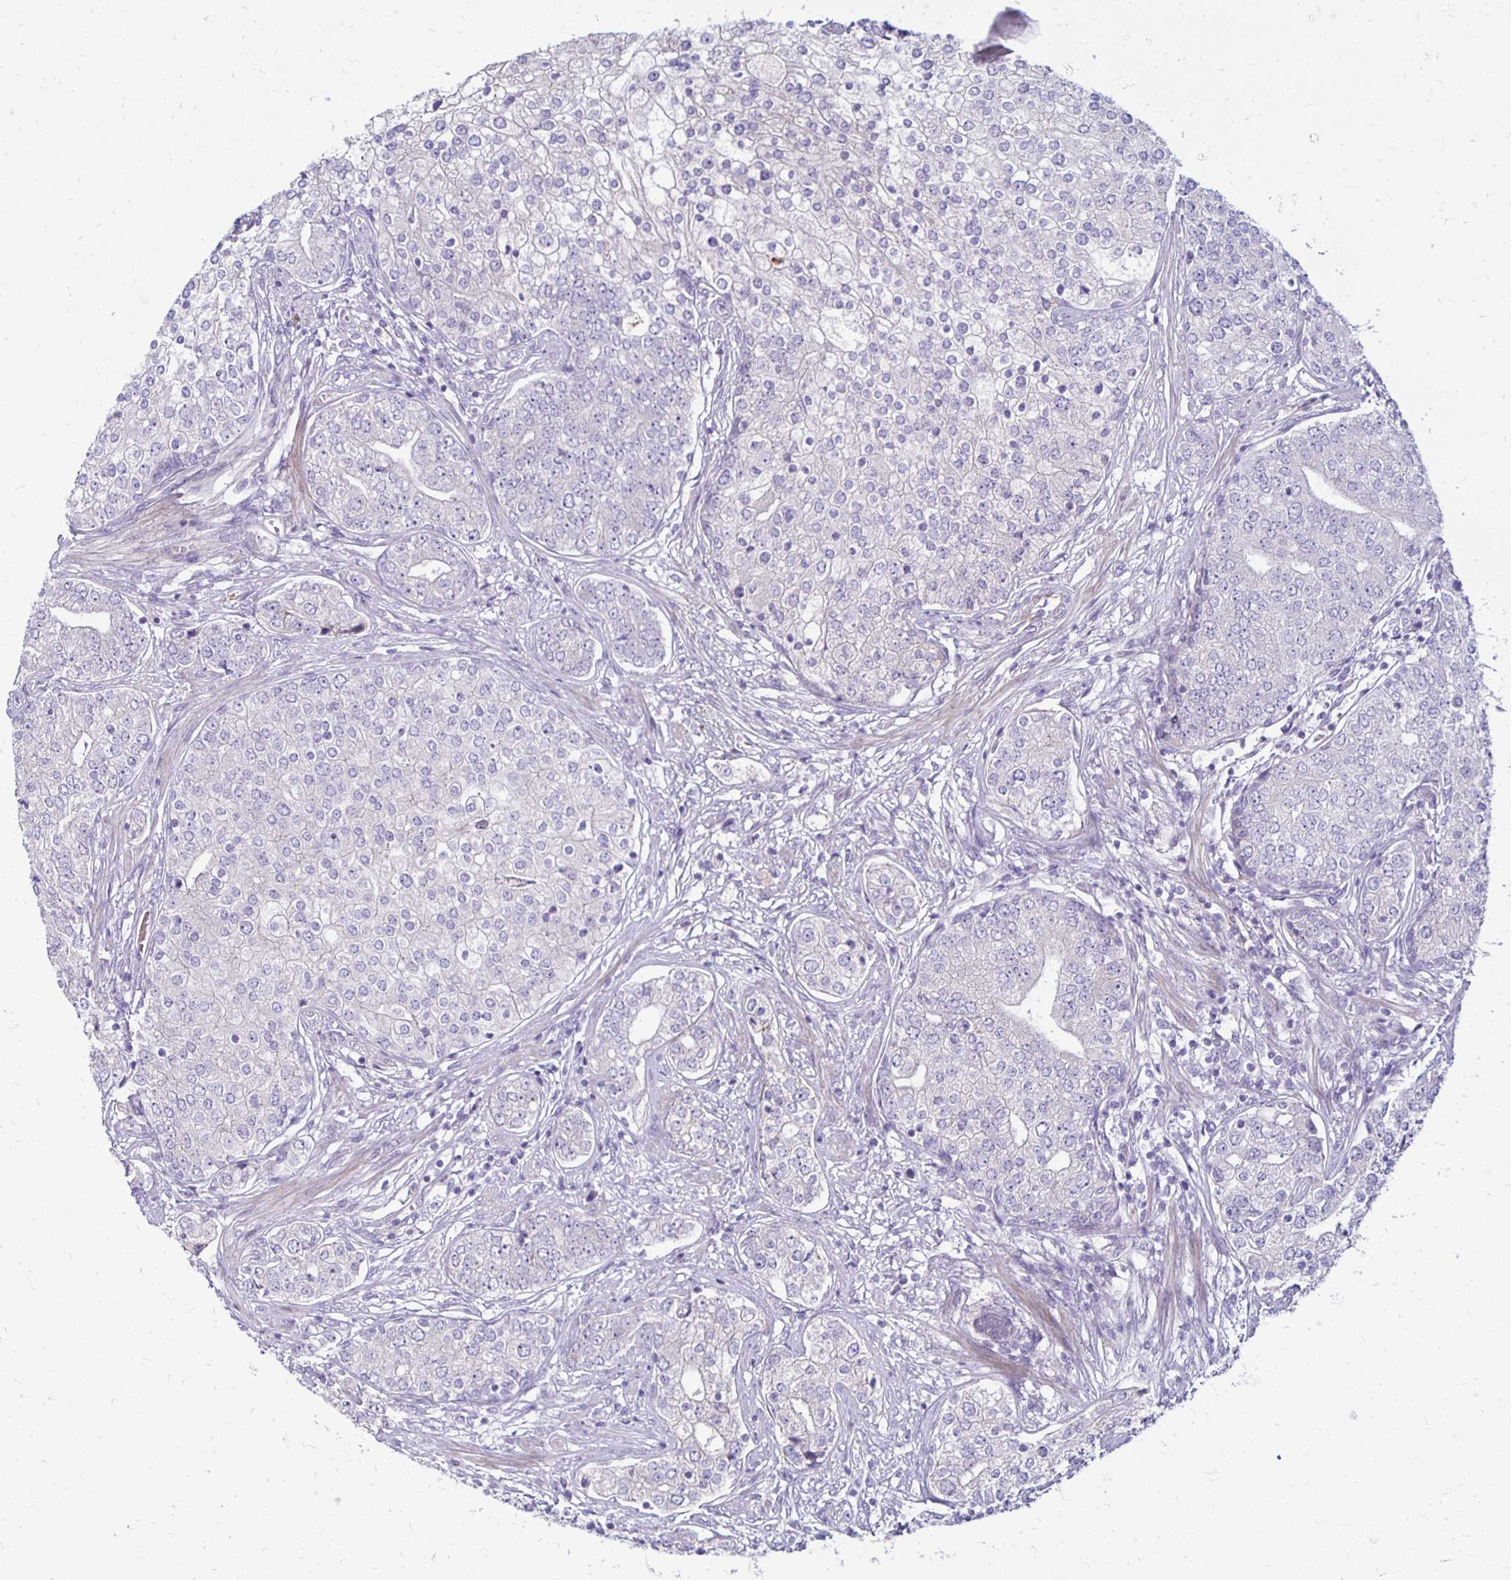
{"staining": {"intensity": "negative", "quantity": "none", "location": "none"}, "tissue": "prostate cancer", "cell_type": "Tumor cells", "image_type": "cancer", "snomed": [{"axis": "morphology", "description": "Adenocarcinoma, High grade"}, {"axis": "topography", "description": "Prostate"}], "caption": "Photomicrograph shows no protein expression in tumor cells of prostate cancer tissue. The staining was performed using DAB (3,3'-diaminobenzidine) to visualize the protein expression in brown, while the nuclei were stained in blue with hematoxylin (Magnification: 20x).", "gene": "KATNBL1", "patient": {"sex": "male", "age": 60}}